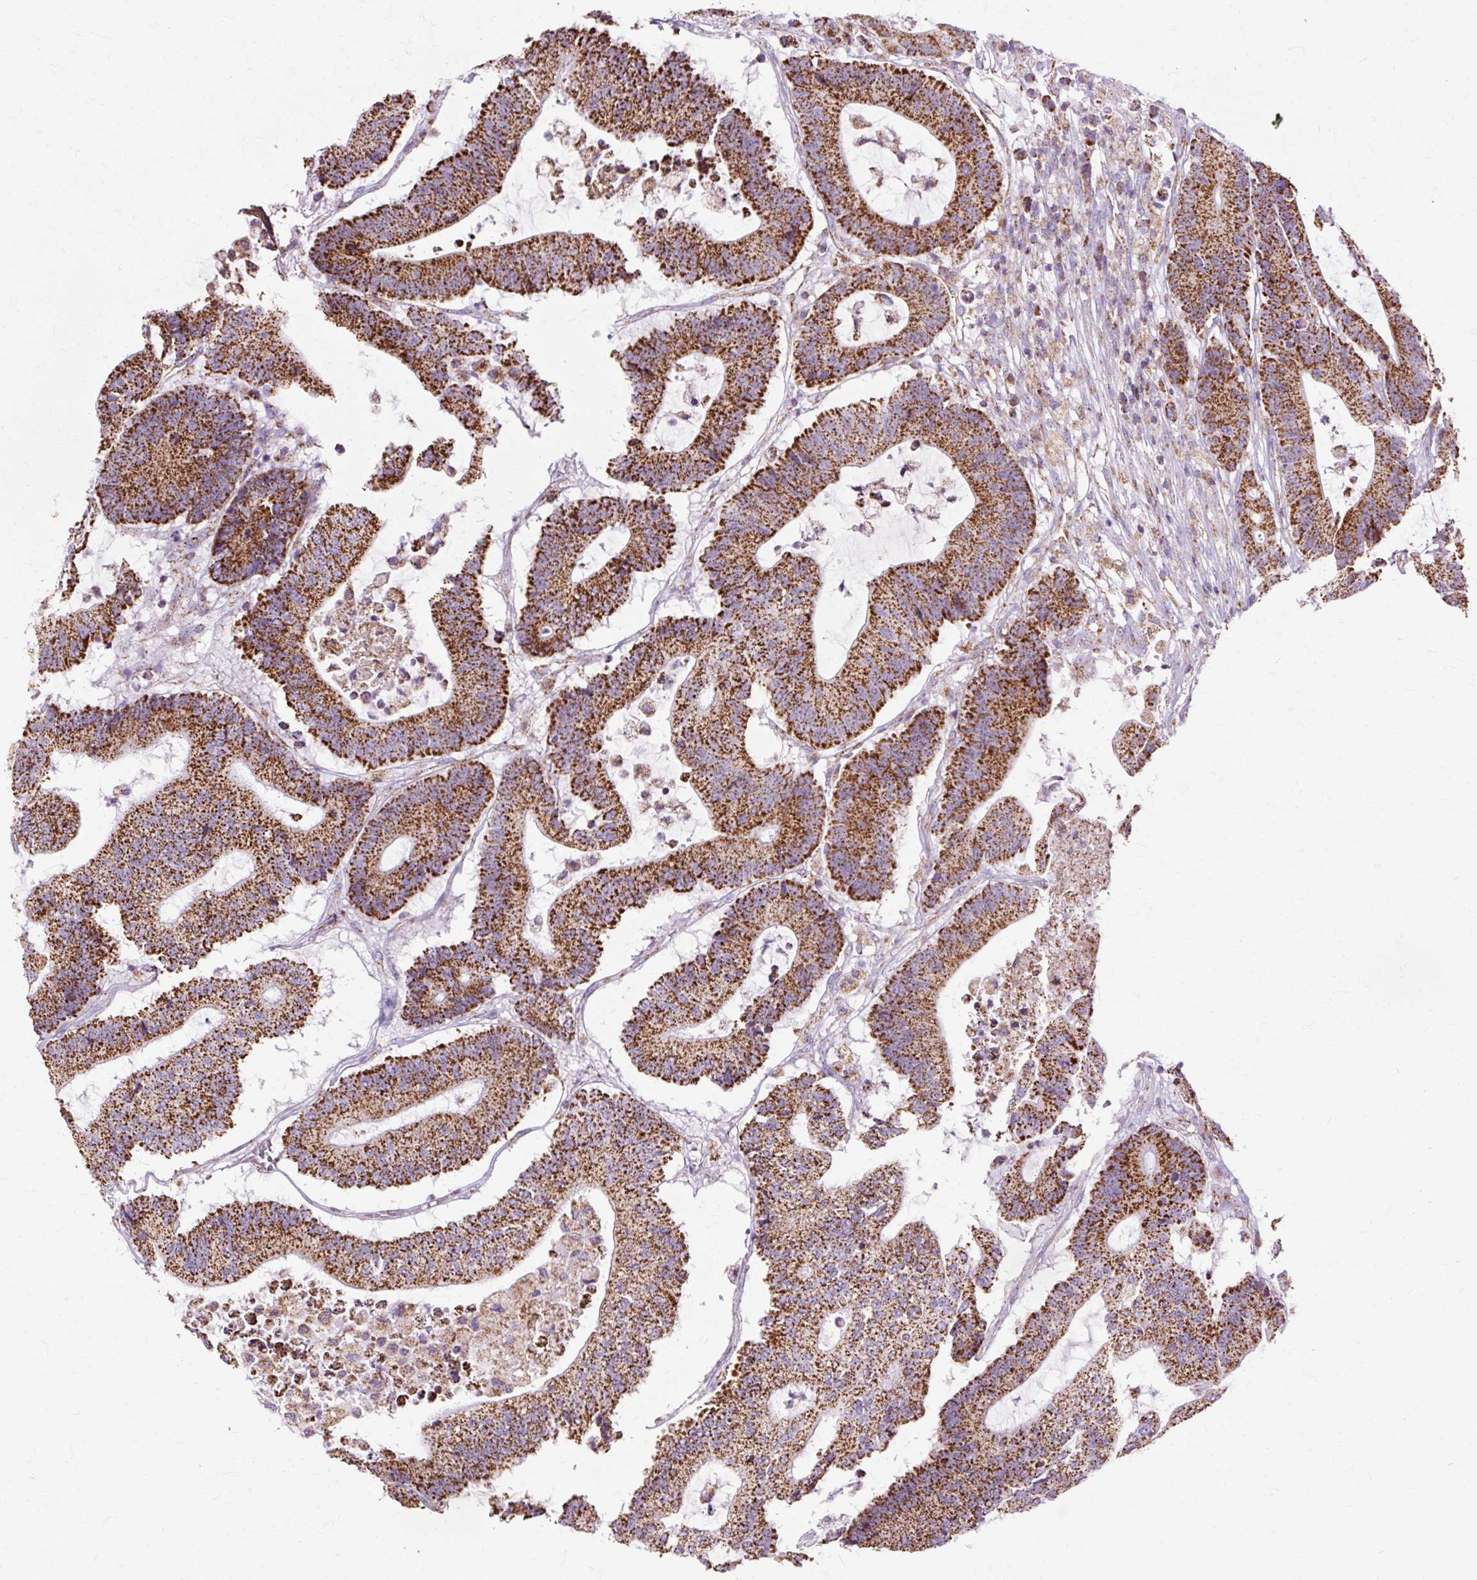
{"staining": {"intensity": "strong", "quantity": ">75%", "location": "cytoplasmic/membranous"}, "tissue": "colorectal cancer", "cell_type": "Tumor cells", "image_type": "cancer", "snomed": [{"axis": "morphology", "description": "Adenocarcinoma, NOS"}, {"axis": "topography", "description": "Colon"}], "caption": "Adenocarcinoma (colorectal) stained with a protein marker displays strong staining in tumor cells.", "gene": "DLAT", "patient": {"sex": "female", "age": 84}}